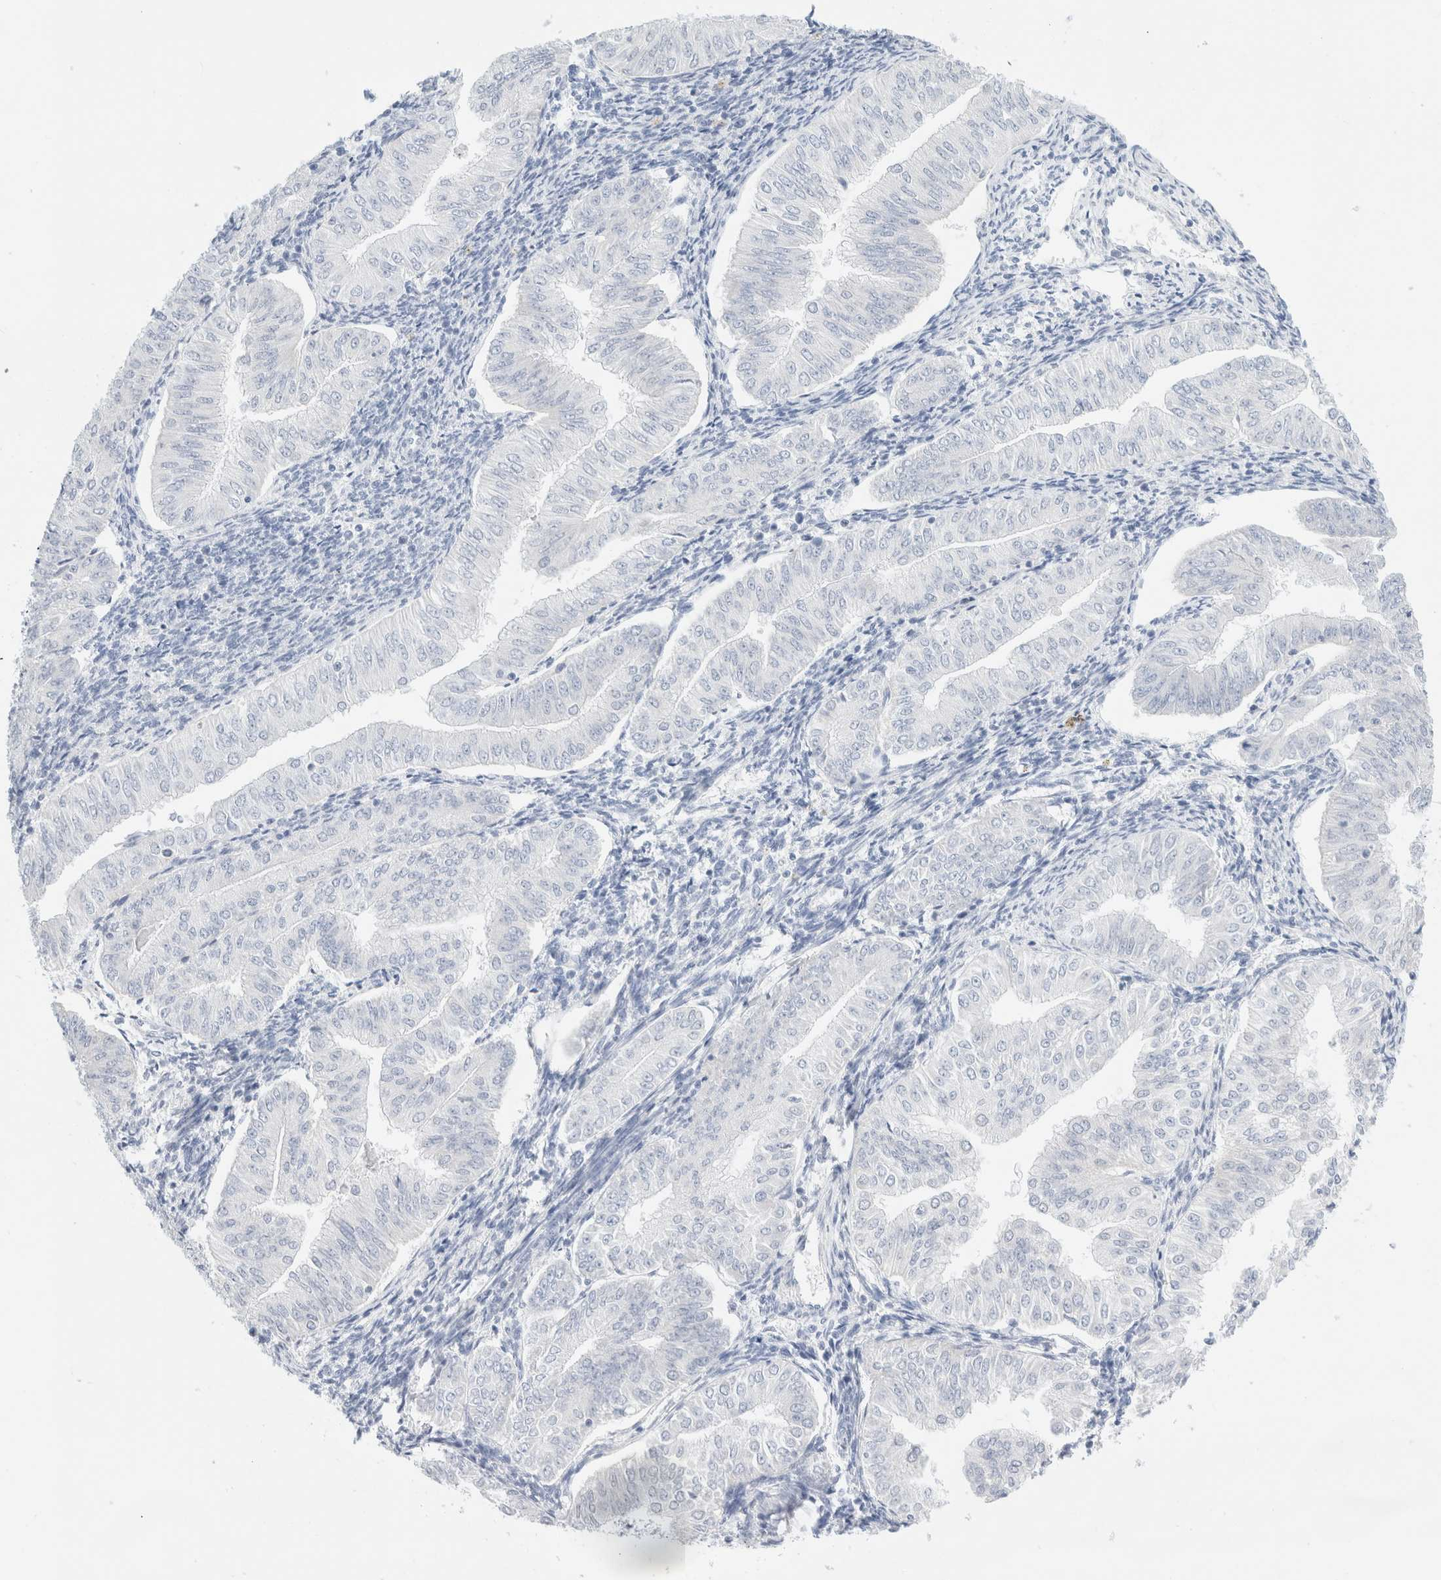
{"staining": {"intensity": "negative", "quantity": "none", "location": "none"}, "tissue": "endometrial cancer", "cell_type": "Tumor cells", "image_type": "cancer", "snomed": [{"axis": "morphology", "description": "Normal tissue, NOS"}, {"axis": "morphology", "description": "Adenocarcinoma, NOS"}, {"axis": "topography", "description": "Endometrium"}], "caption": "The photomicrograph demonstrates no significant staining in tumor cells of endometrial adenocarcinoma. (Immunohistochemistry (ihc), brightfield microscopy, high magnification).", "gene": "DPYS", "patient": {"sex": "female", "age": 53}}